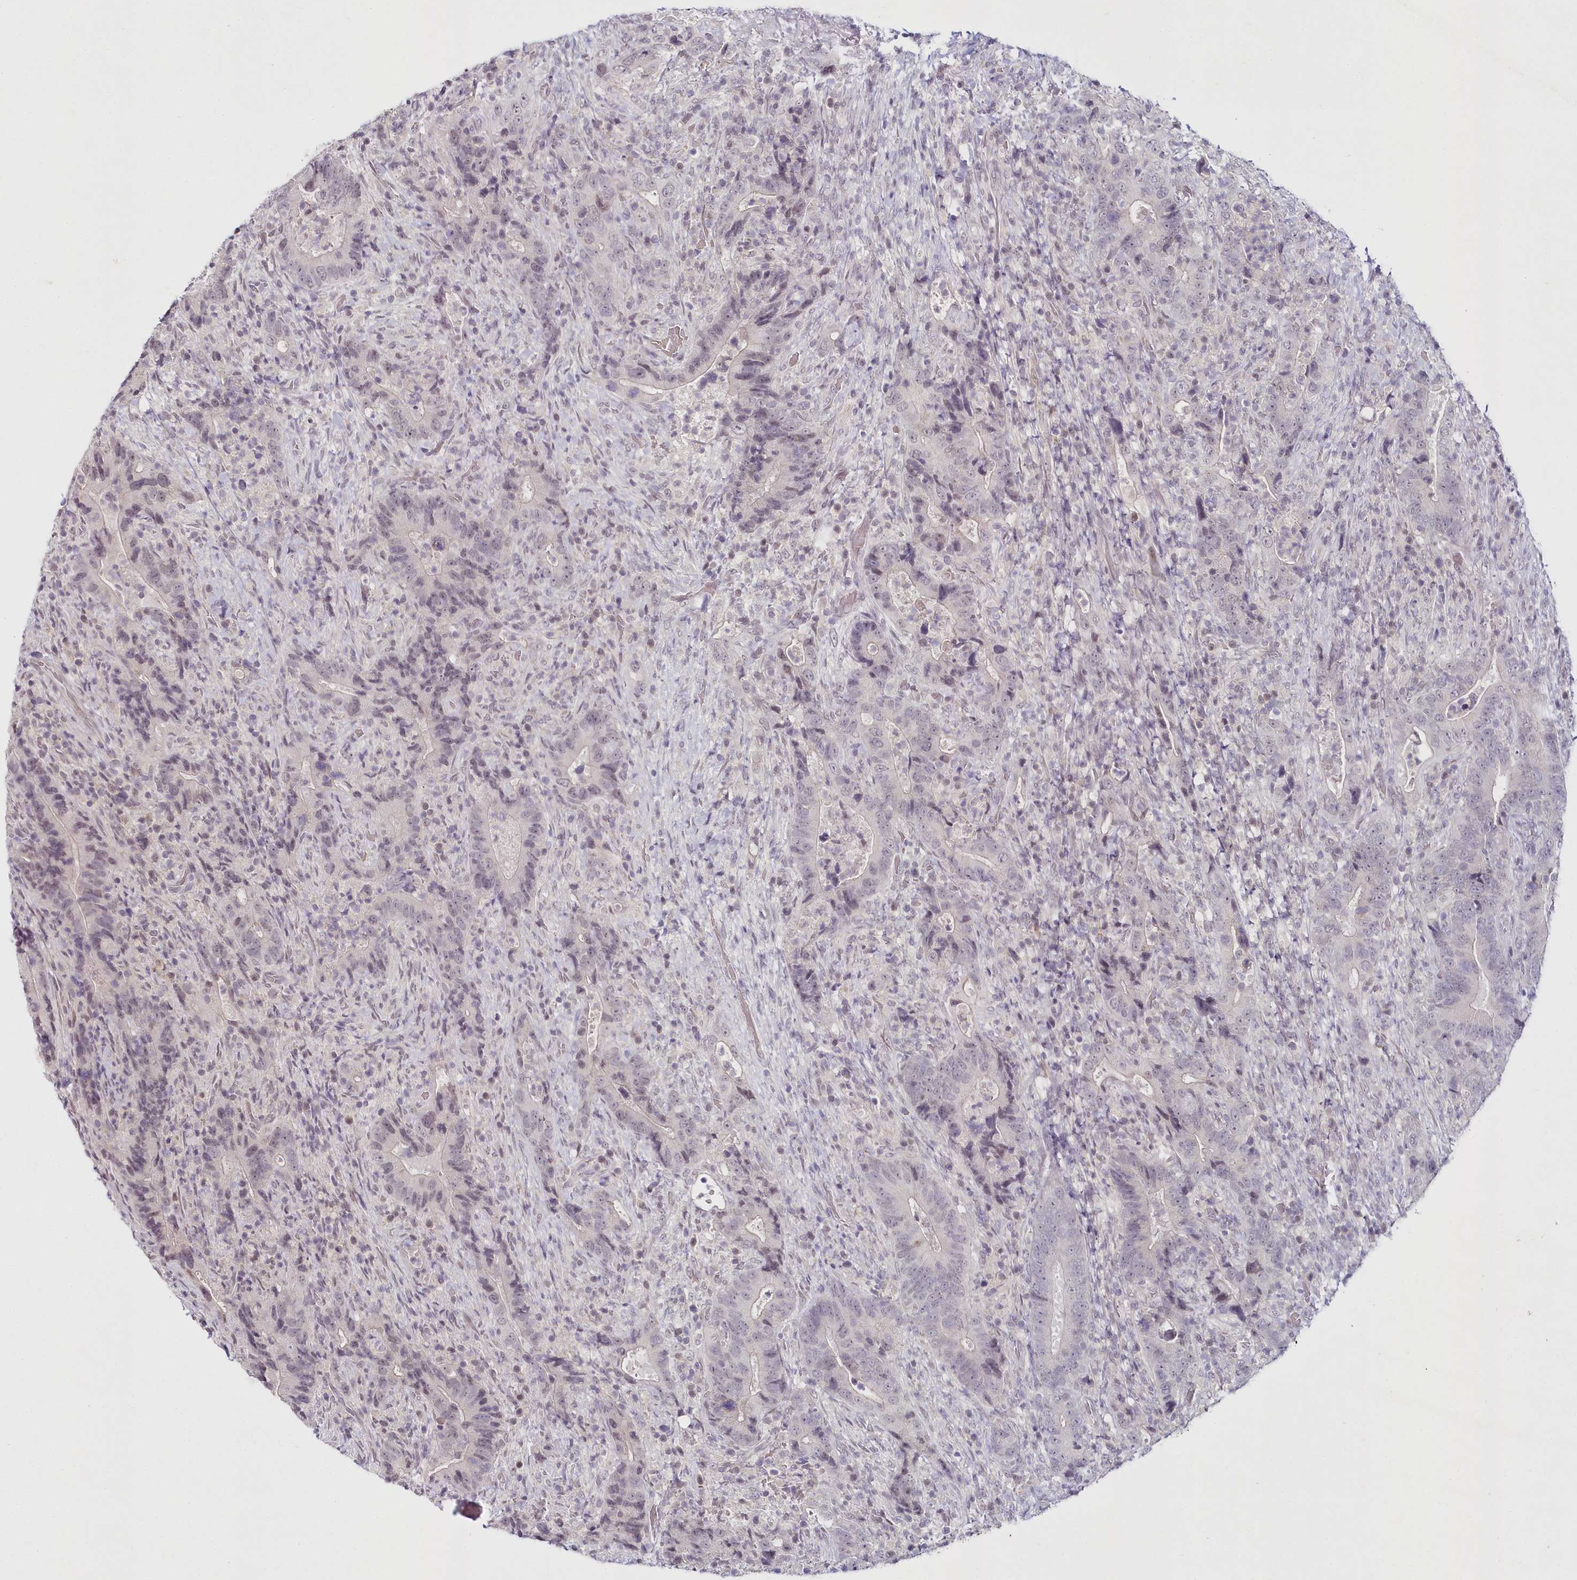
{"staining": {"intensity": "weak", "quantity": "<25%", "location": "nuclear"}, "tissue": "colorectal cancer", "cell_type": "Tumor cells", "image_type": "cancer", "snomed": [{"axis": "morphology", "description": "Adenocarcinoma, NOS"}, {"axis": "topography", "description": "Colon"}], "caption": "Colorectal adenocarcinoma was stained to show a protein in brown. There is no significant staining in tumor cells.", "gene": "HYCC2", "patient": {"sex": "female", "age": 75}}